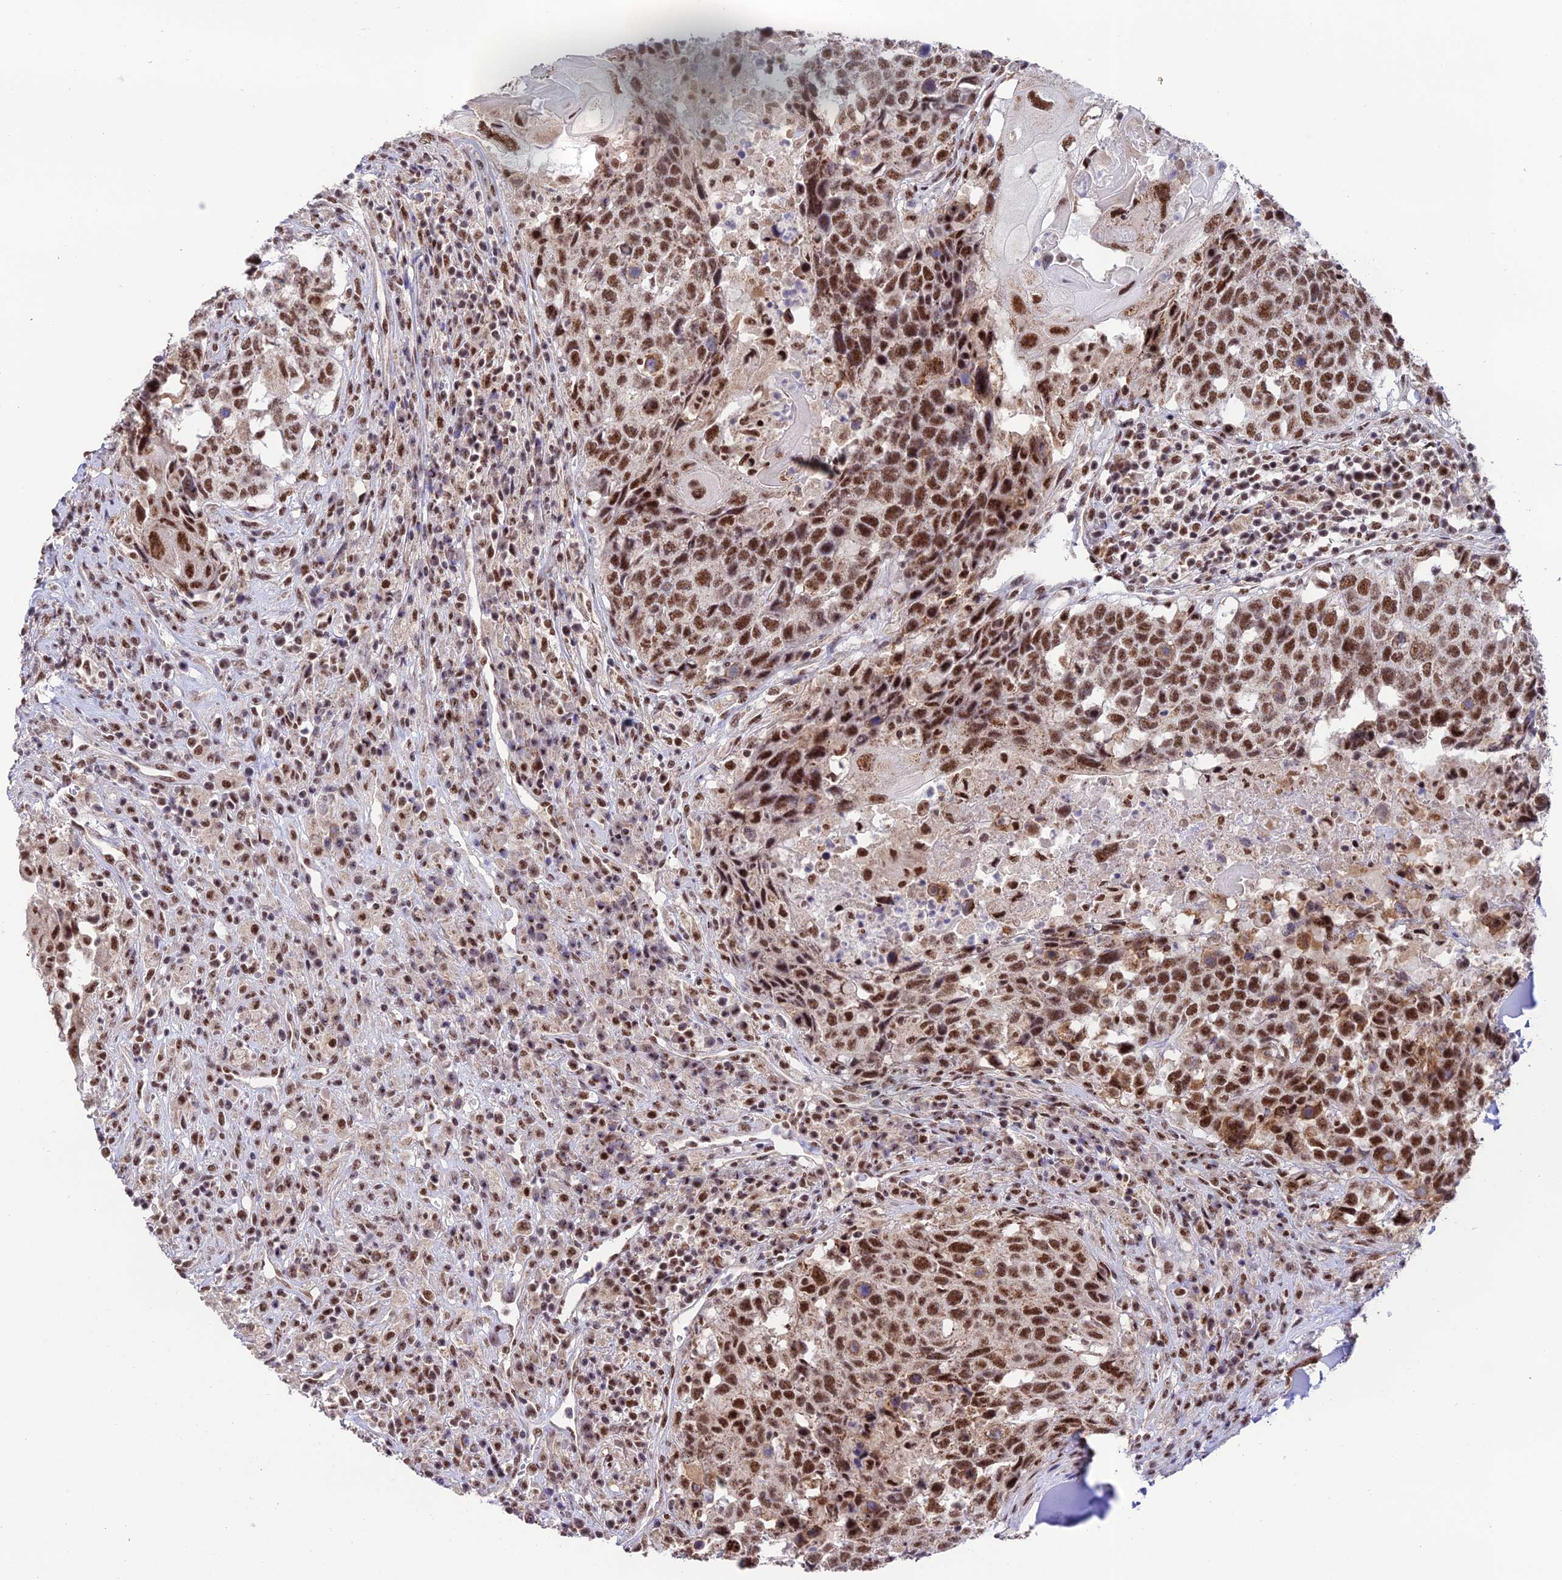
{"staining": {"intensity": "moderate", "quantity": ">75%", "location": "nuclear"}, "tissue": "head and neck cancer", "cell_type": "Tumor cells", "image_type": "cancer", "snomed": [{"axis": "morphology", "description": "Squamous cell carcinoma, NOS"}, {"axis": "topography", "description": "Head-Neck"}], "caption": "A micrograph showing moderate nuclear positivity in approximately >75% of tumor cells in squamous cell carcinoma (head and neck), as visualized by brown immunohistochemical staining.", "gene": "THOC7", "patient": {"sex": "male", "age": 66}}